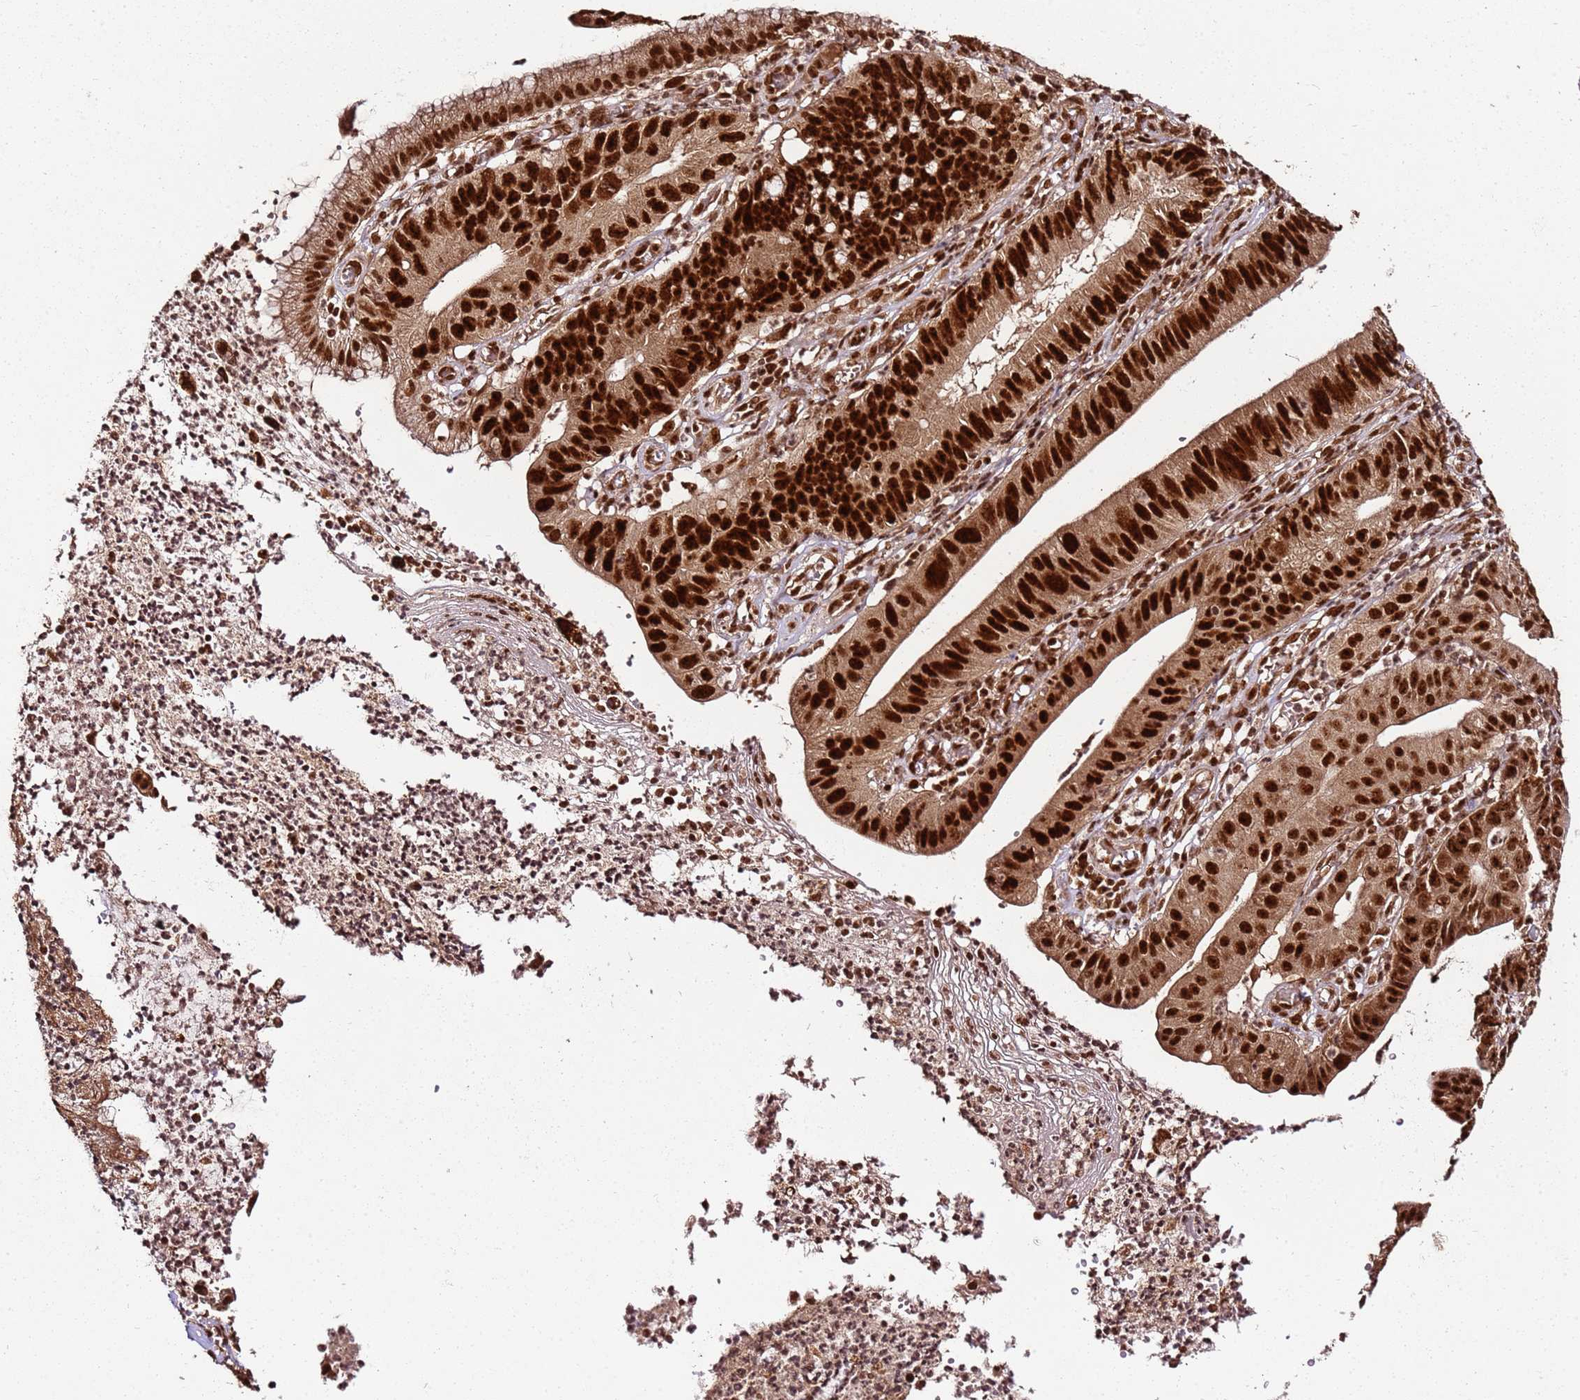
{"staining": {"intensity": "strong", "quantity": ">75%", "location": "nuclear"}, "tissue": "stomach cancer", "cell_type": "Tumor cells", "image_type": "cancer", "snomed": [{"axis": "morphology", "description": "Adenocarcinoma, NOS"}, {"axis": "topography", "description": "Stomach"}], "caption": "IHC (DAB) staining of human adenocarcinoma (stomach) displays strong nuclear protein expression in about >75% of tumor cells. The staining was performed using DAB (3,3'-diaminobenzidine) to visualize the protein expression in brown, while the nuclei were stained in blue with hematoxylin (Magnification: 20x).", "gene": "XRN2", "patient": {"sex": "male", "age": 59}}